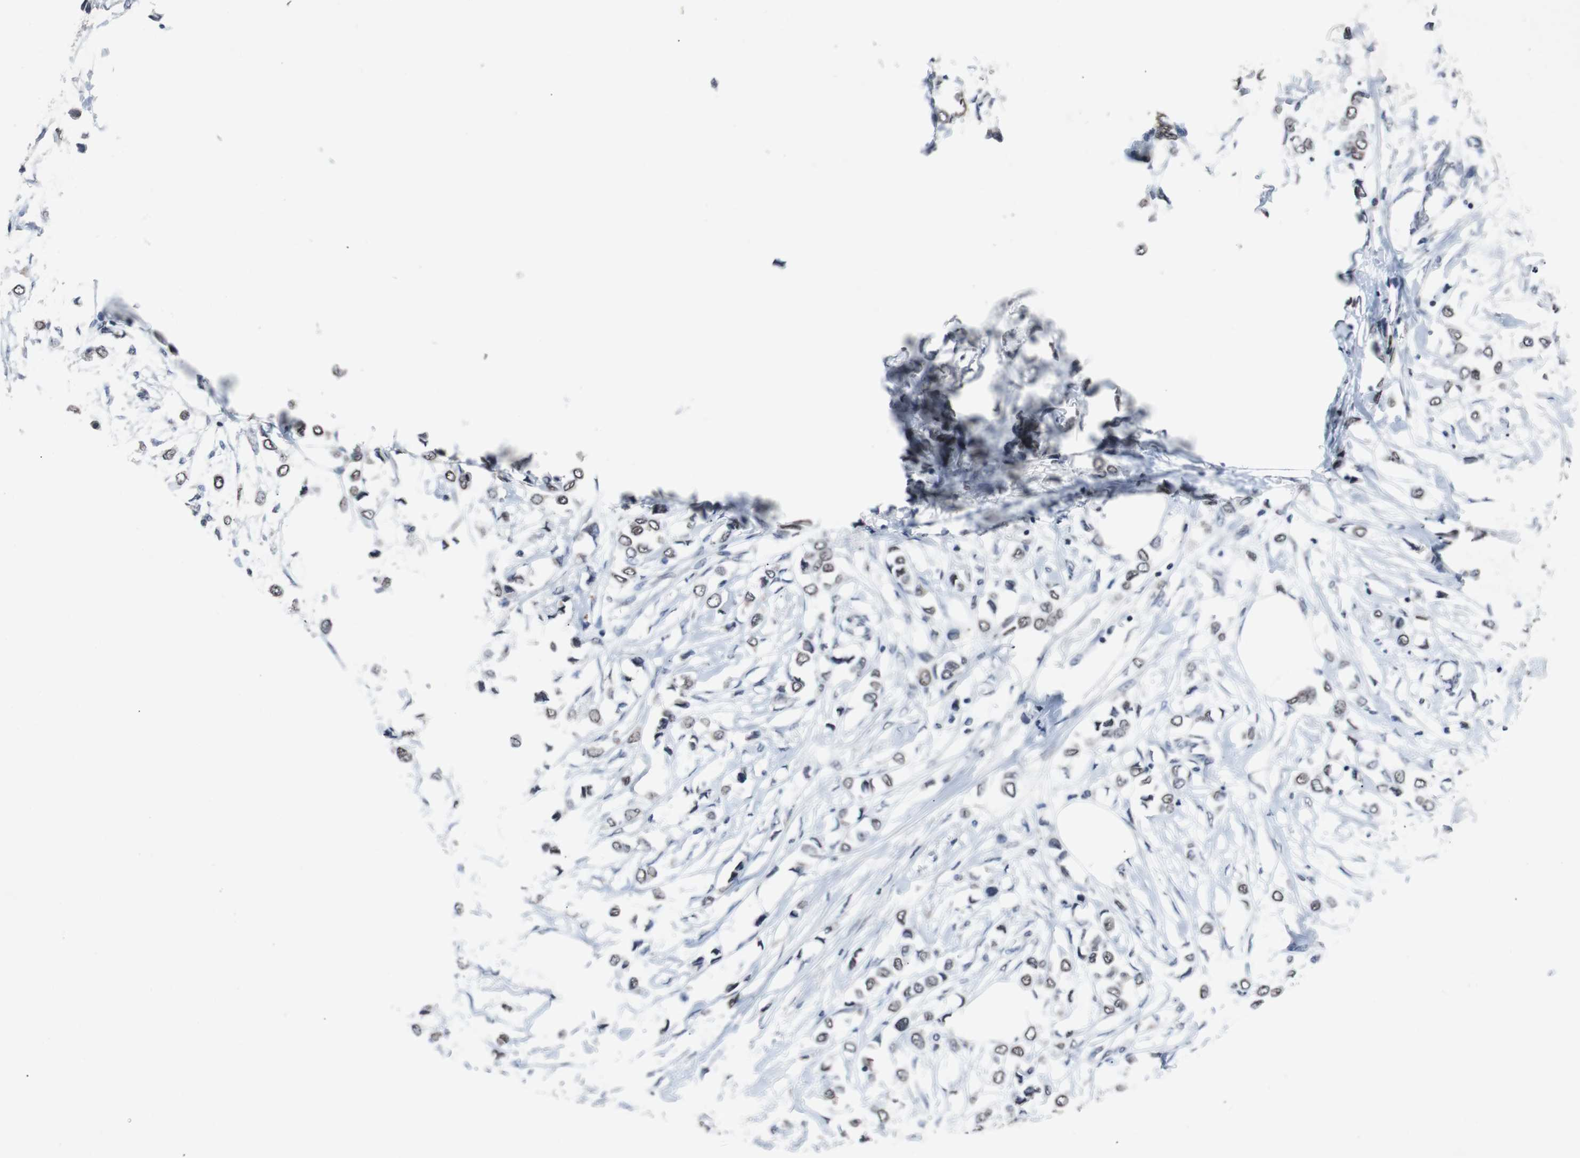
{"staining": {"intensity": "weak", "quantity": ">75%", "location": "nuclear"}, "tissue": "breast cancer", "cell_type": "Tumor cells", "image_type": "cancer", "snomed": [{"axis": "morphology", "description": "Lobular carcinoma"}, {"axis": "topography", "description": "Breast"}], "caption": "Immunohistochemical staining of breast lobular carcinoma displays low levels of weak nuclear protein expression in about >75% of tumor cells.", "gene": "RBM47", "patient": {"sex": "female", "age": 51}}